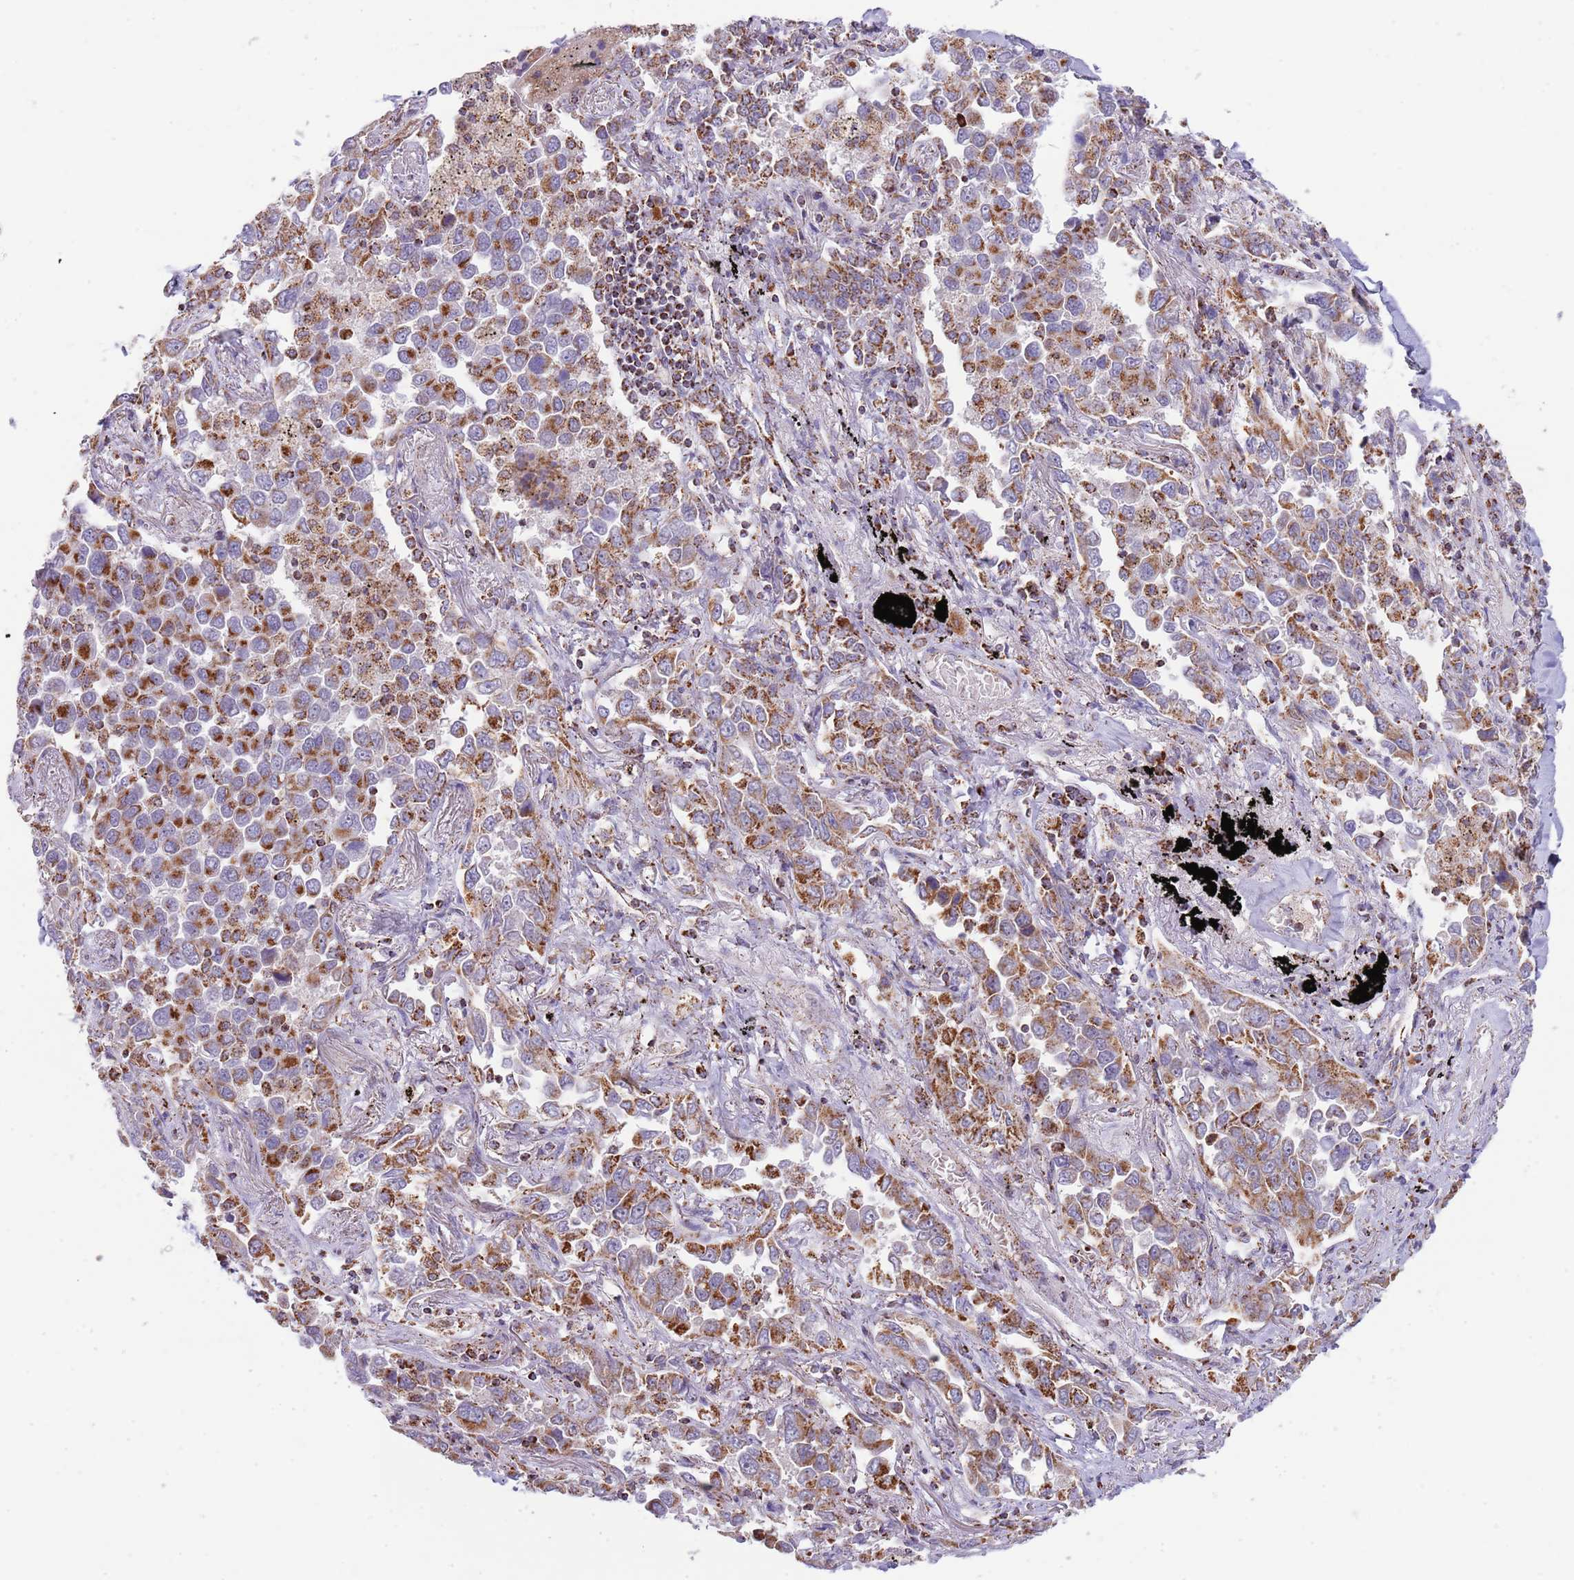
{"staining": {"intensity": "strong", "quantity": ">75%", "location": "cytoplasmic/membranous"}, "tissue": "lung cancer", "cell_type": "Tumor cells", "image_type": "cancer", "snomed": [{"axis": "morphology", "description": "Adenocarcinoma, NOS"}, {"axis": "topography", "description": "Lung"}], "caption": "The micrograph demonstrates staining of lung cancer, revealing strong cytoplasmic/membranous protein positivity (brown color) within tumor cells. (IHC, brightfield microscopy, high magnification).", "gene": "LHX6", "patient": {"sex": "male", "age": 67}}